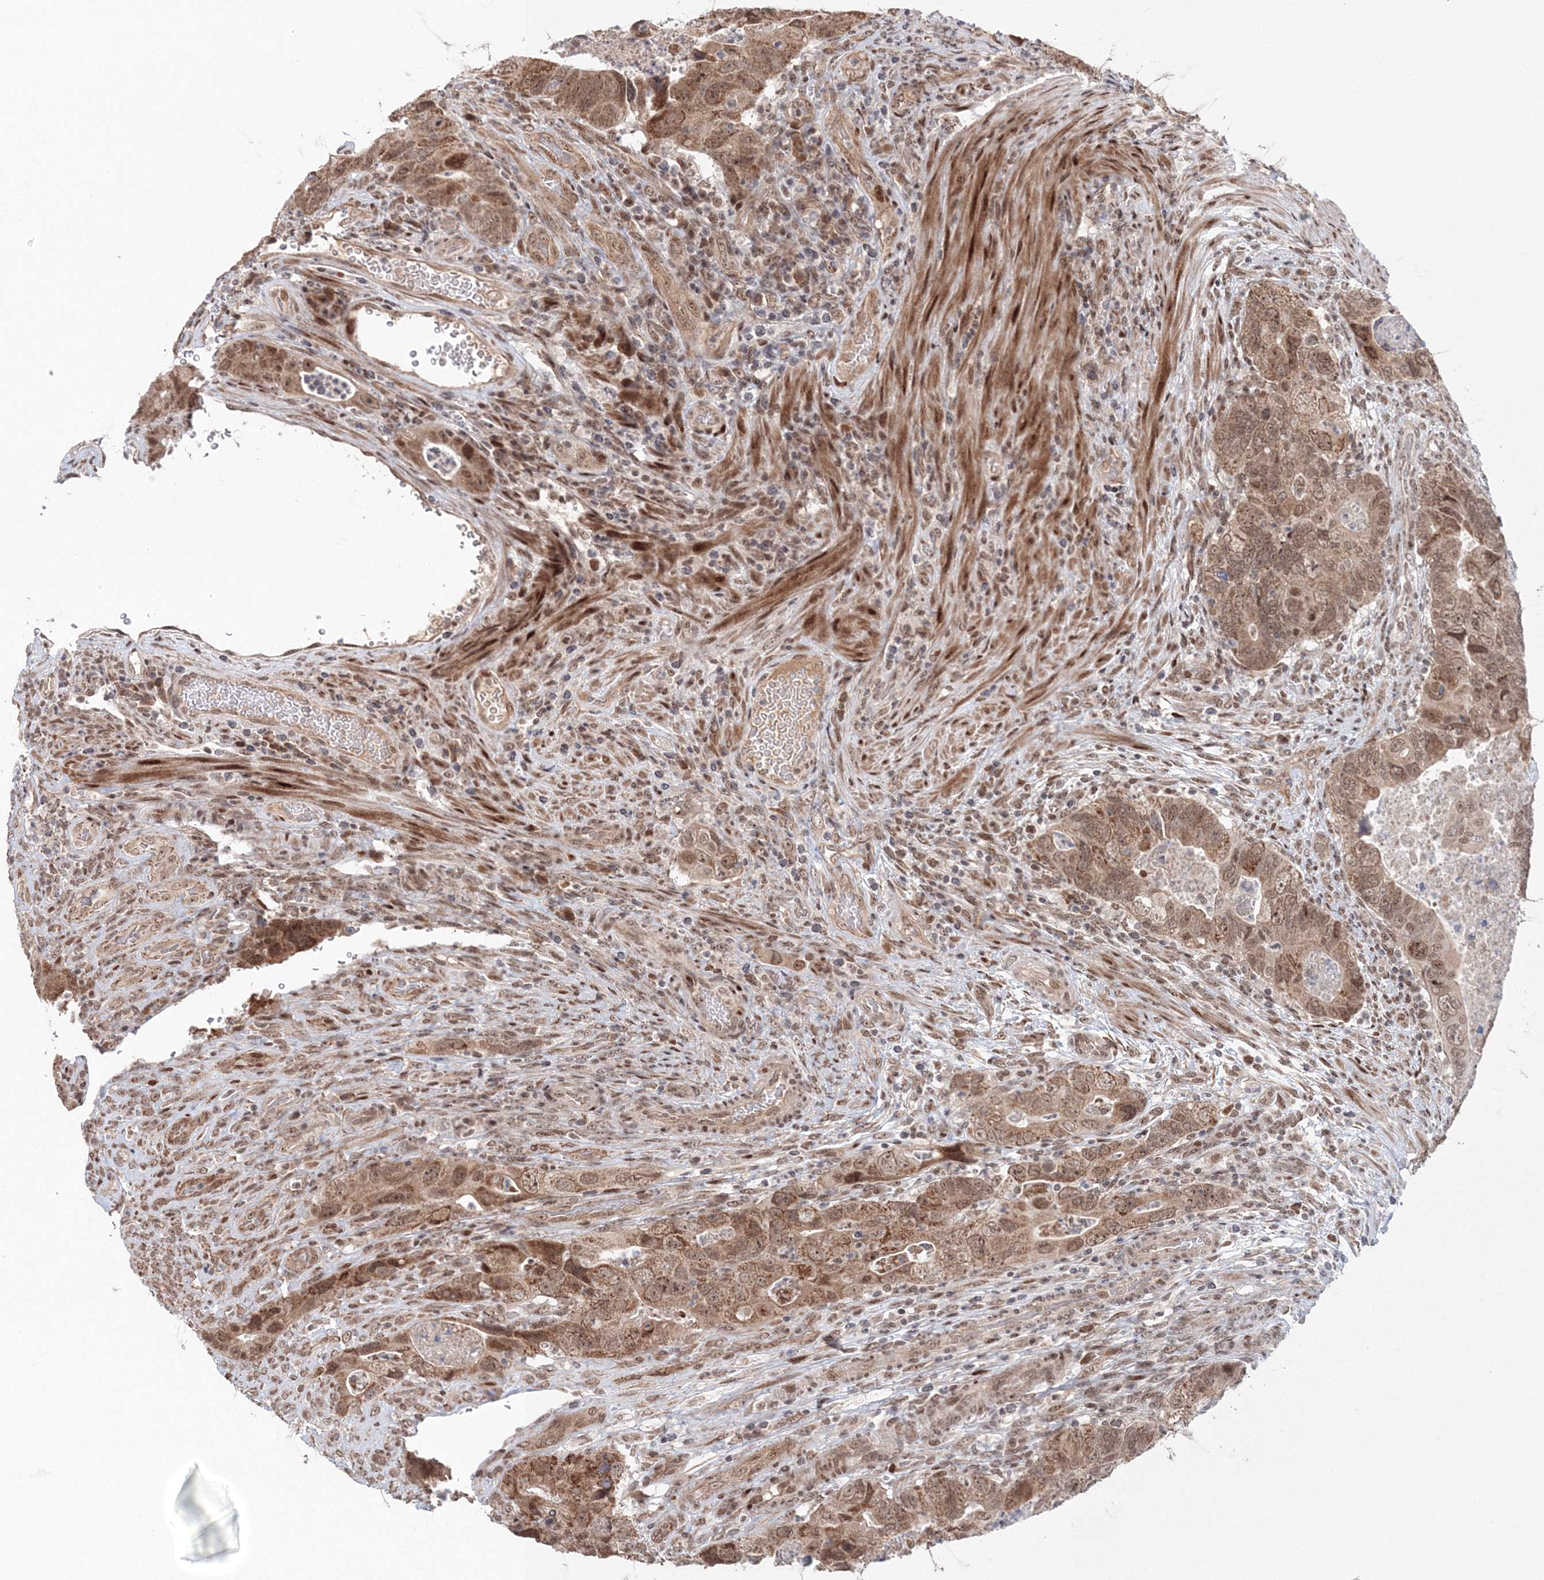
{"staining": {"intensity": "moderate", "quantity": ">75%", "location": "cytoplasmic/membranous,nuclear"}, "tissue": "colorectal cancer", "cell_type": "Tumor cells", "image_type": "cancer", "snomed": [{"axis": "morphology", "description": "Adenocarcinoma, NOS"}, {"axis": "topography", "description": "Rectum"}], "caption": "The immunohistochemical stain highlights moderate cytoplasmic/membranous and nuclear expression in tumor cells of adenocarcinoma (colorectal) tissue. Immunohistochemistry (ihc) stains the protein of interest in brown and the nuclei are stained blue.", "gene": "NOA1", "patient": {"sex": "male", "age": 63}}